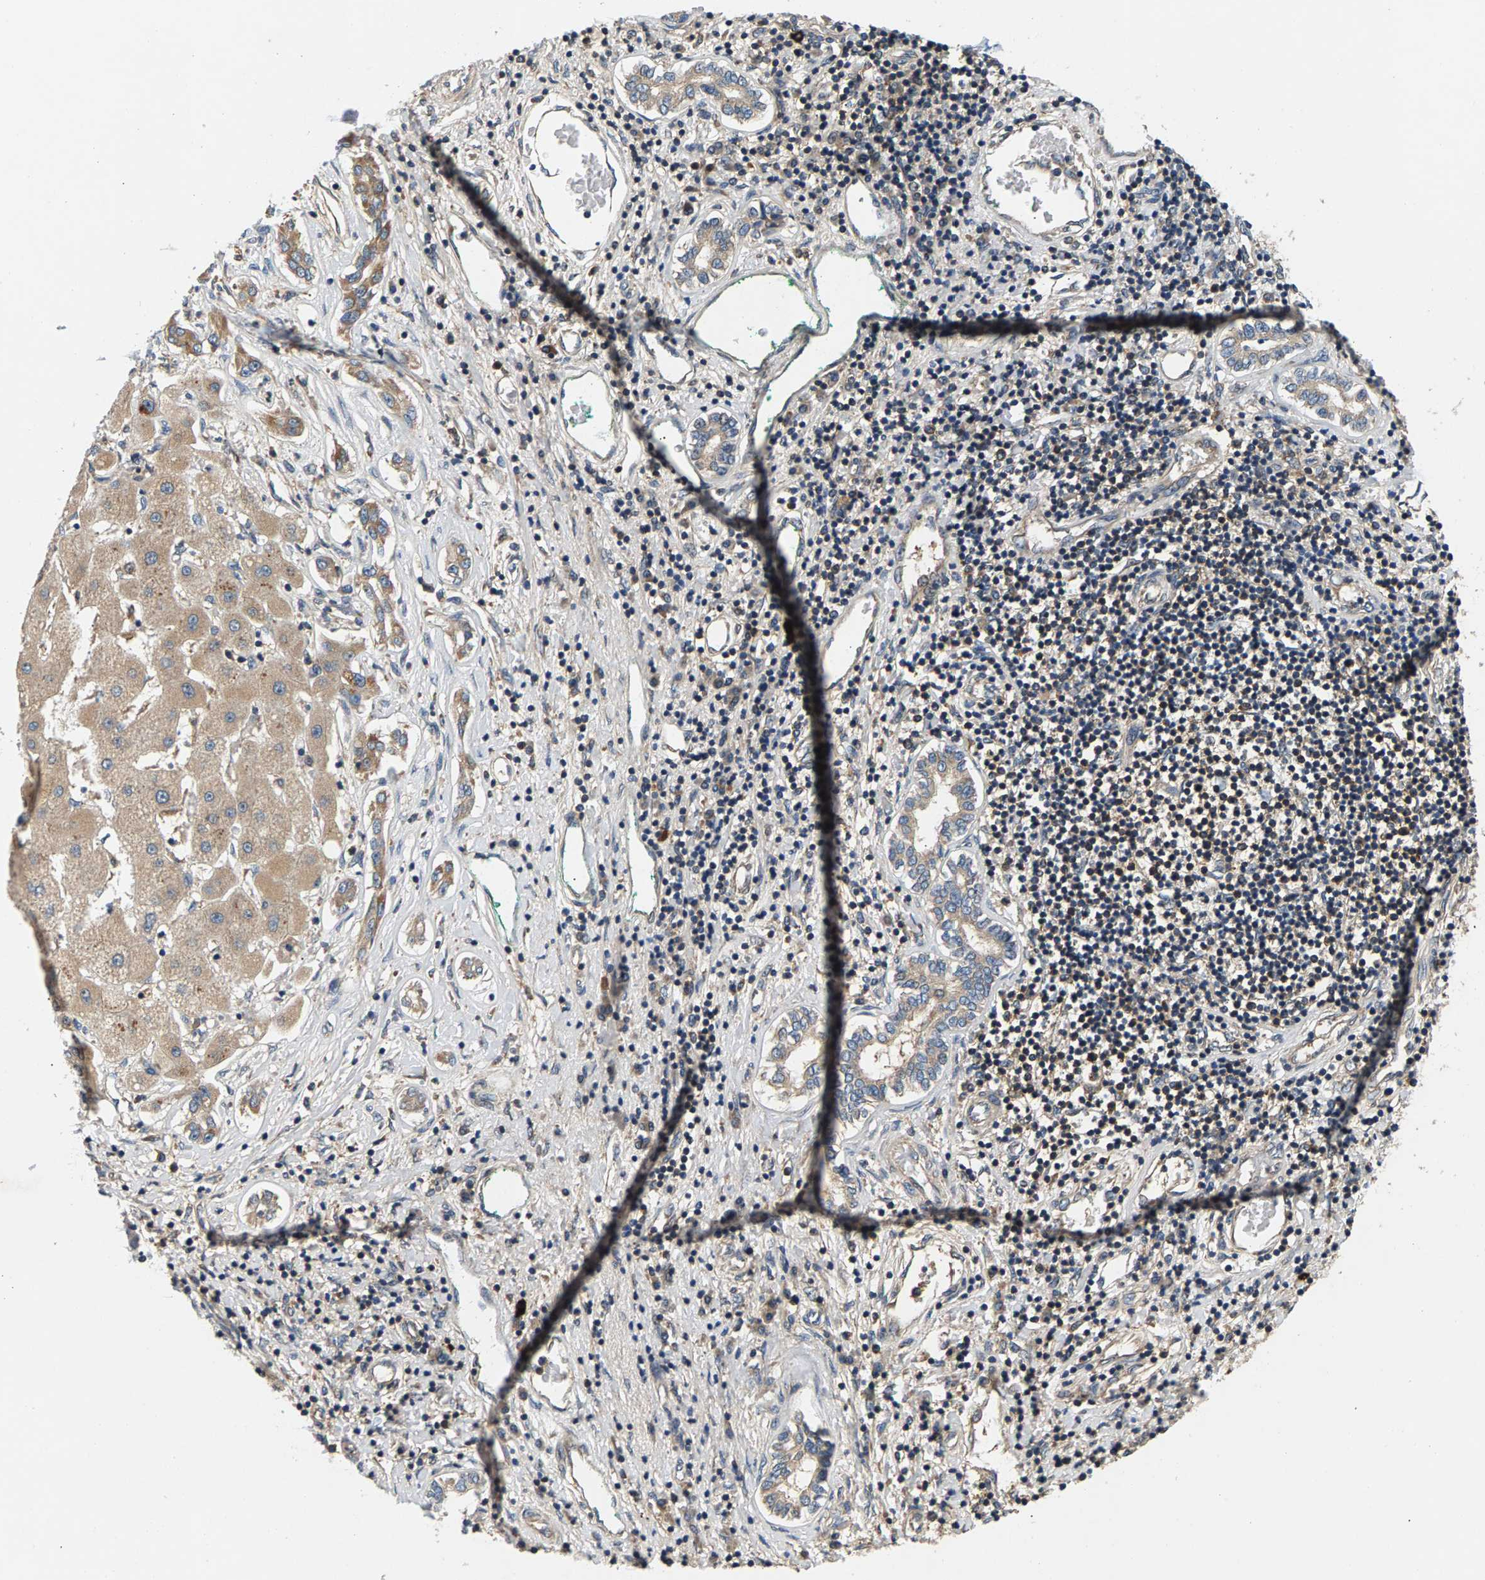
{"staining": {"intensity": "weak", "quantity": "<25%", "location": "cytoplasmic/membranous"}, "tissue": "liver cancer", "cell_type": "Tumor cells", "image_type": "cancer", "snomed": [{"axis": "morphology", "description": "Carcinoma, Hepatocellular, NOS"}, {"axis": "topography", "description": "Liver"}], "caption": "Immunohistochemical staining of liver cancer displays no significant staining in tumor cells.", "gene": "FAM78A", "patient": {"sex": "male", "age": 65}}